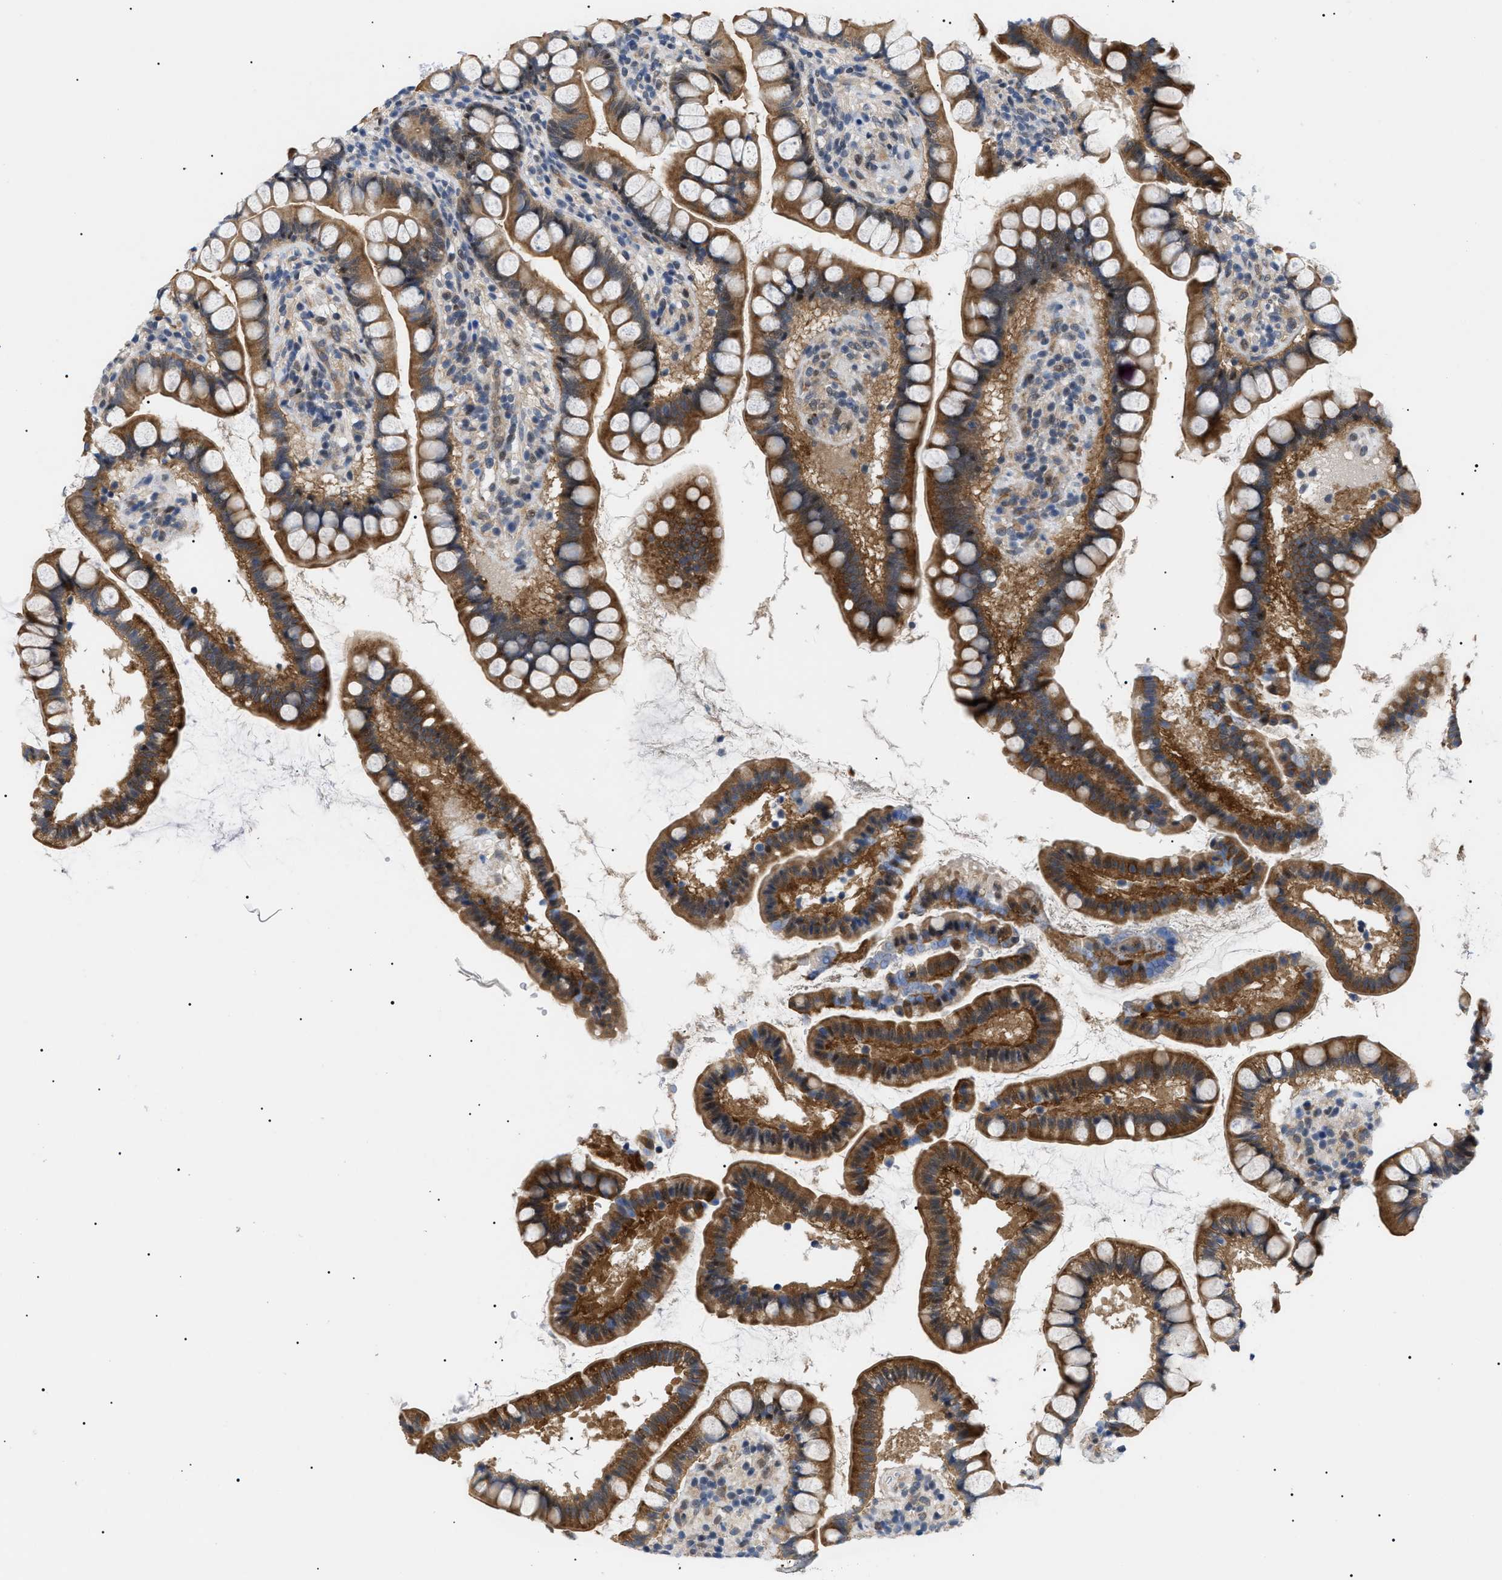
{"staining": {"intensity": "strong", "quantity": ">75%", "location": "cytoplasmic/membranous"}, "tissue": "small intestine", "cell_type": "Glandular cells", "image_type": "normal", "snomed": [{"axis": "morphology", "description": "Normal tissue, NOS"}, {"axis": "topography", "description": "Small intestine"}], "caption": "Strong cytoplasmic/membranous expression for a protein is identified in approximately >75% of glandular cells of normal small intestine using immunohistochemistry (IHC).", "gene": "GARRE1", "patient": {"sex": "female", "age": 84}}